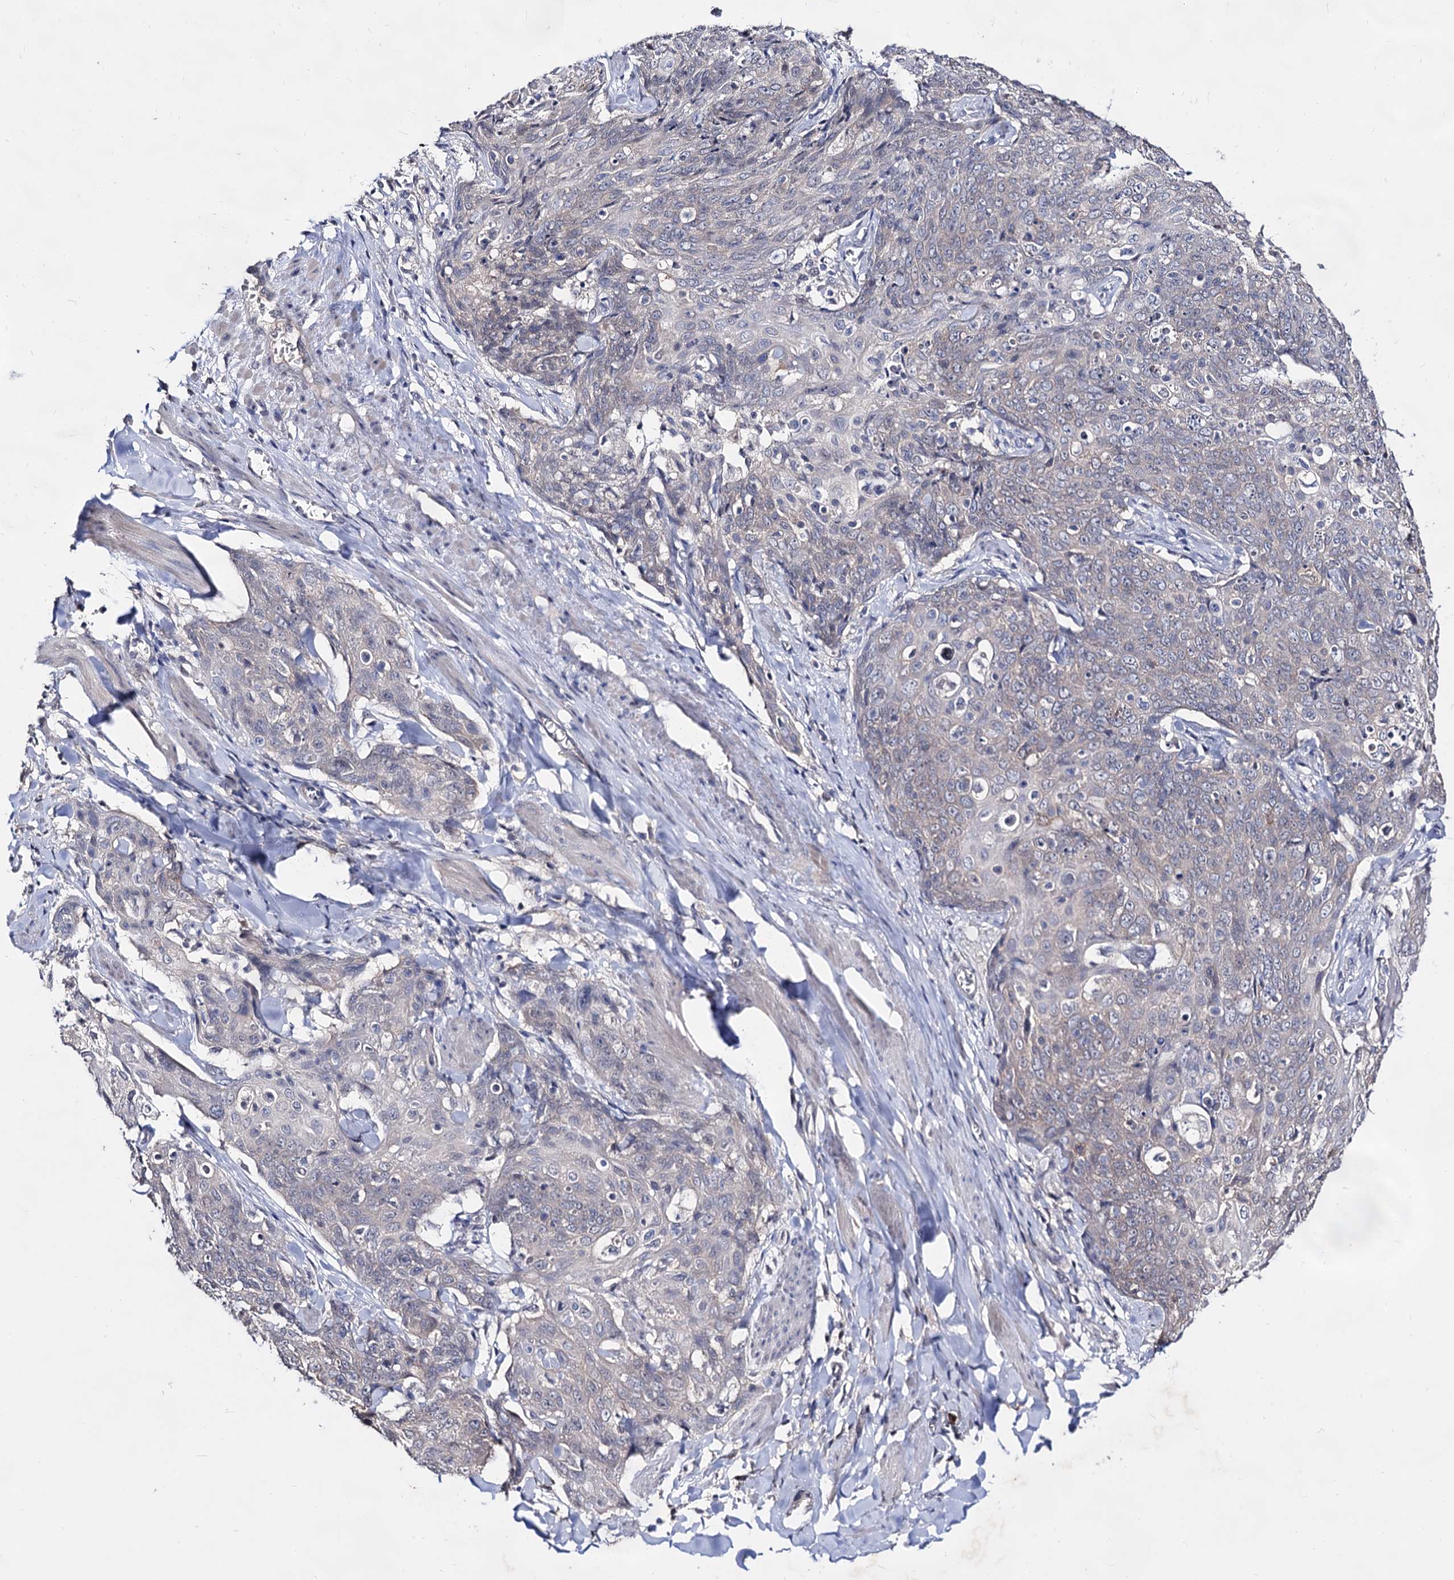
{"staining": {"intensity": "negative", "quantity": "none", "location": "none"}, "tissue": "skin cancer", "cell_type": "Tumor cells", "image_type": "cancer", "snomed": [{"axis": "morphology", "description": "Squamous cell carcinoma, NOS"}, {"axis": "topography", "description": "Skin"}, {"axis": "topography", "description": "Vulva"}], "caption": "The photomicrograph shows no staining of tumor cells in skin squamous cell carcinoma.", "gene": "ARFIP2", "patient": {"sex": "female", "age": 85}}